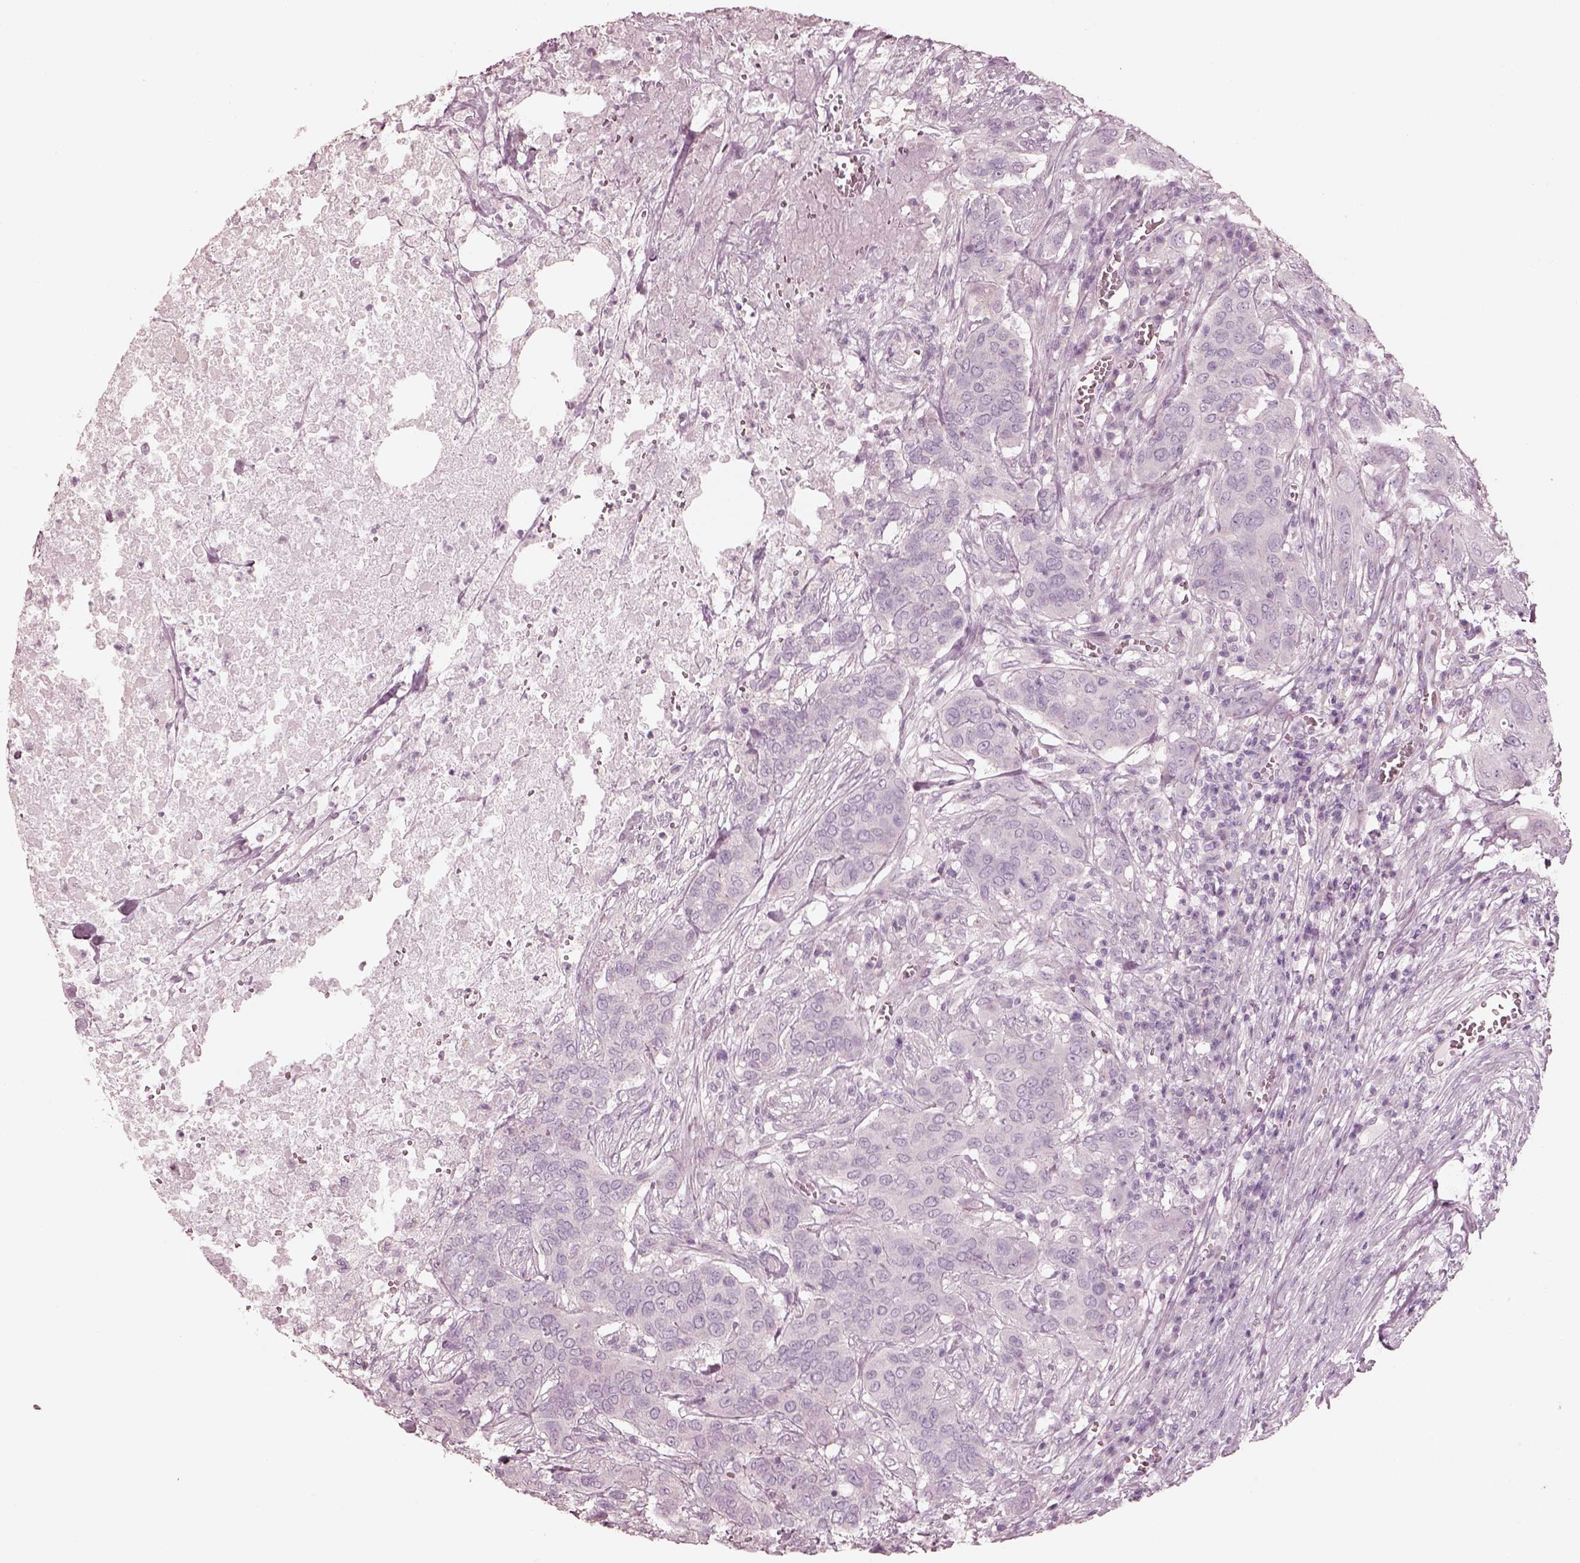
{"staining": {"intensity": "negative", "quantity": "none", "location": "none"}, "tissue": "urothelial cancer", "cell_type": "Tumor cells", "image_type": "cancer", "snomed": [{"axis": "morphology", "description": "Urothelial carcinoma, NOS"}, {"axis": "morphology", "description": "Urothelial carcinoma, High grade"}, {"axis": "topography", "description": "Urinary bladder"}], "caption": "IHC image of neoplastic tissue: human transitional cell carcinoma stained with DAB reveals no significant protein expression in tumor cells.", "gene": "ZP4", "patient": {"sex": "male", "age": 63}}